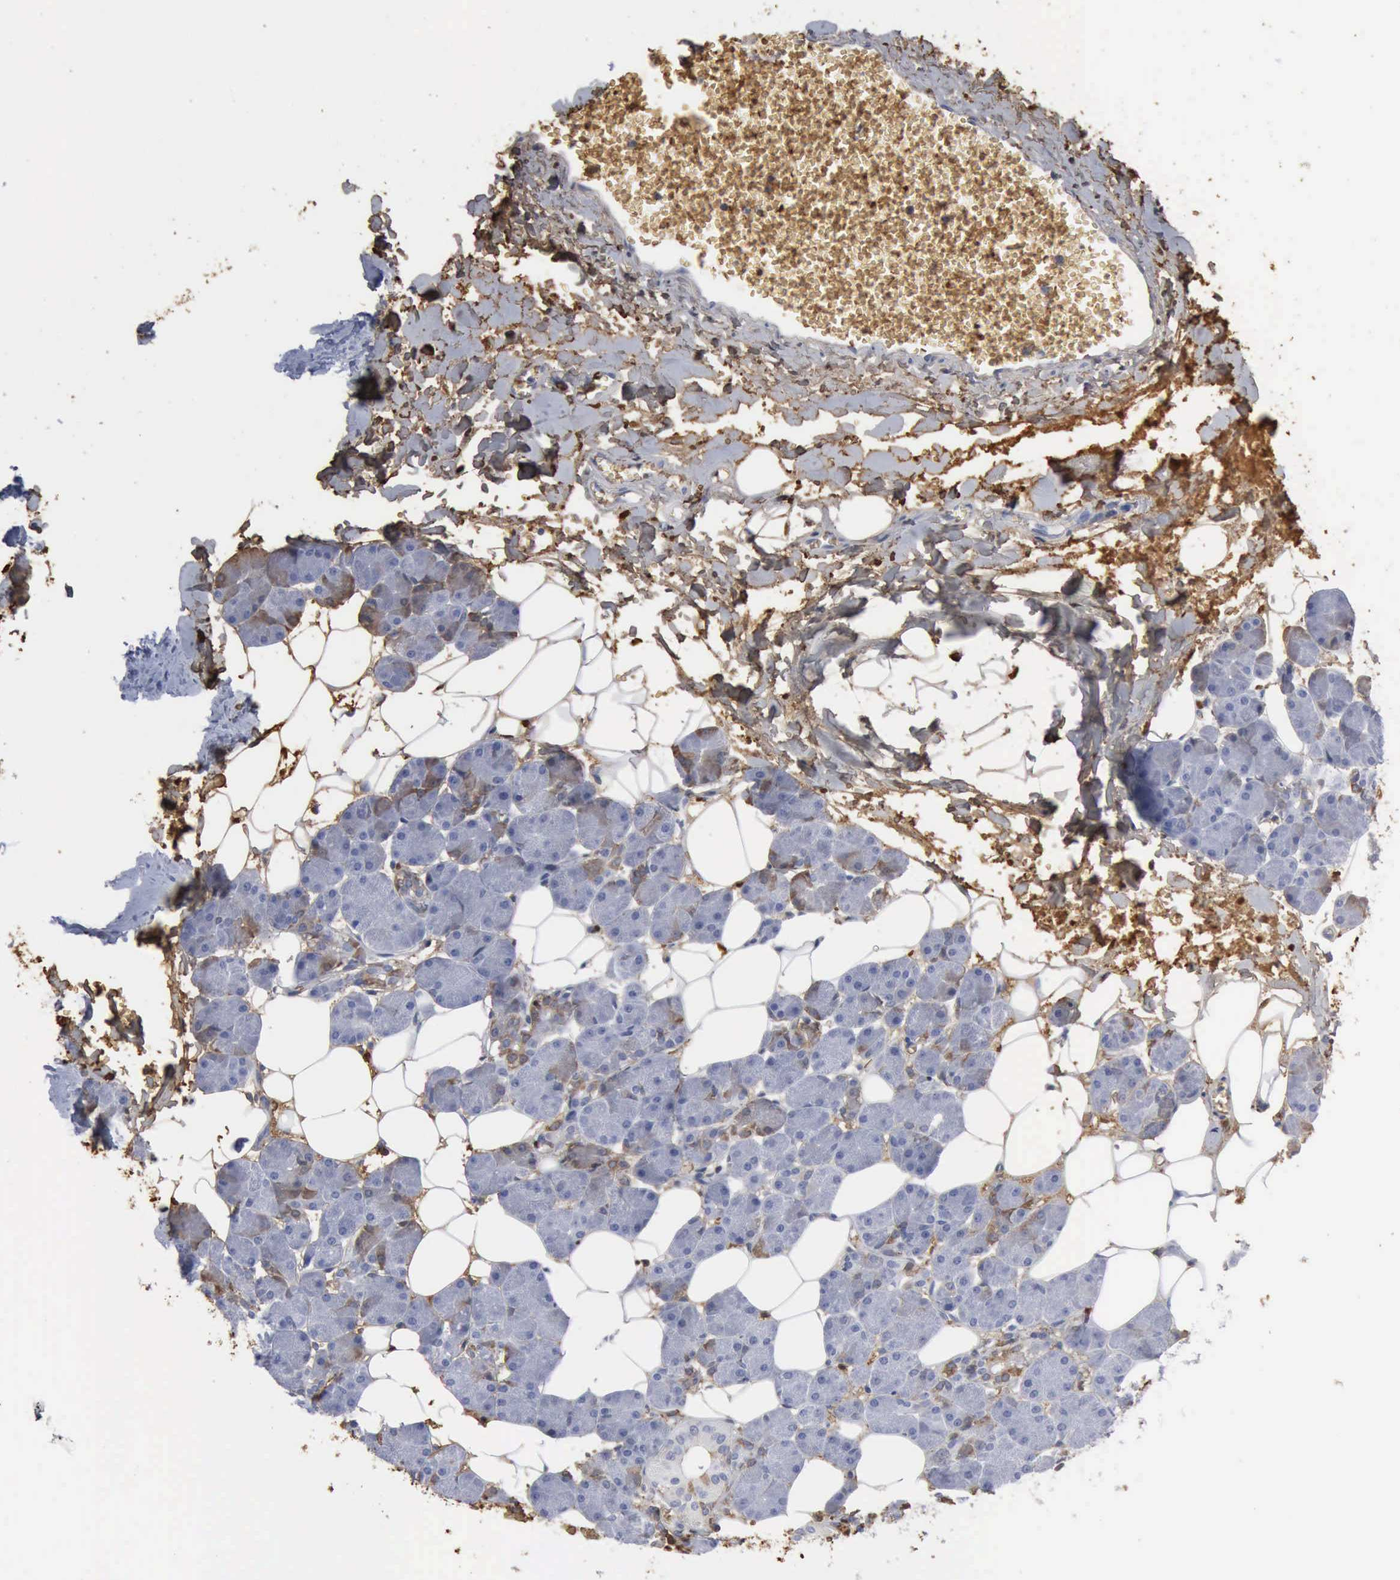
{"staining": {"intensity": "negative", "quantity": "none", "location": "none"}, "tissue": "salivary gland", "cell_type": "Glandular cells", "image_type": "normal", "snomed": [{"axis": "morphology", "description": "Normal tissue, NOS"}, {"axis": "morphology", "description": "Adenoma, NOS"}, {"axis": "topography", "description": "Salivary gland"}], "caption": "A micrograph of salivary gland stained for a protein demonstrates no brown staining in glandular cells. Brightfield microscopy of immunohistochemistry (IHC) stained with DAB (brown) and hematoxylin (blue), captured at high magnification.", "gene": "TGFB1", "patient": {"sex": "female", "age": 32}}